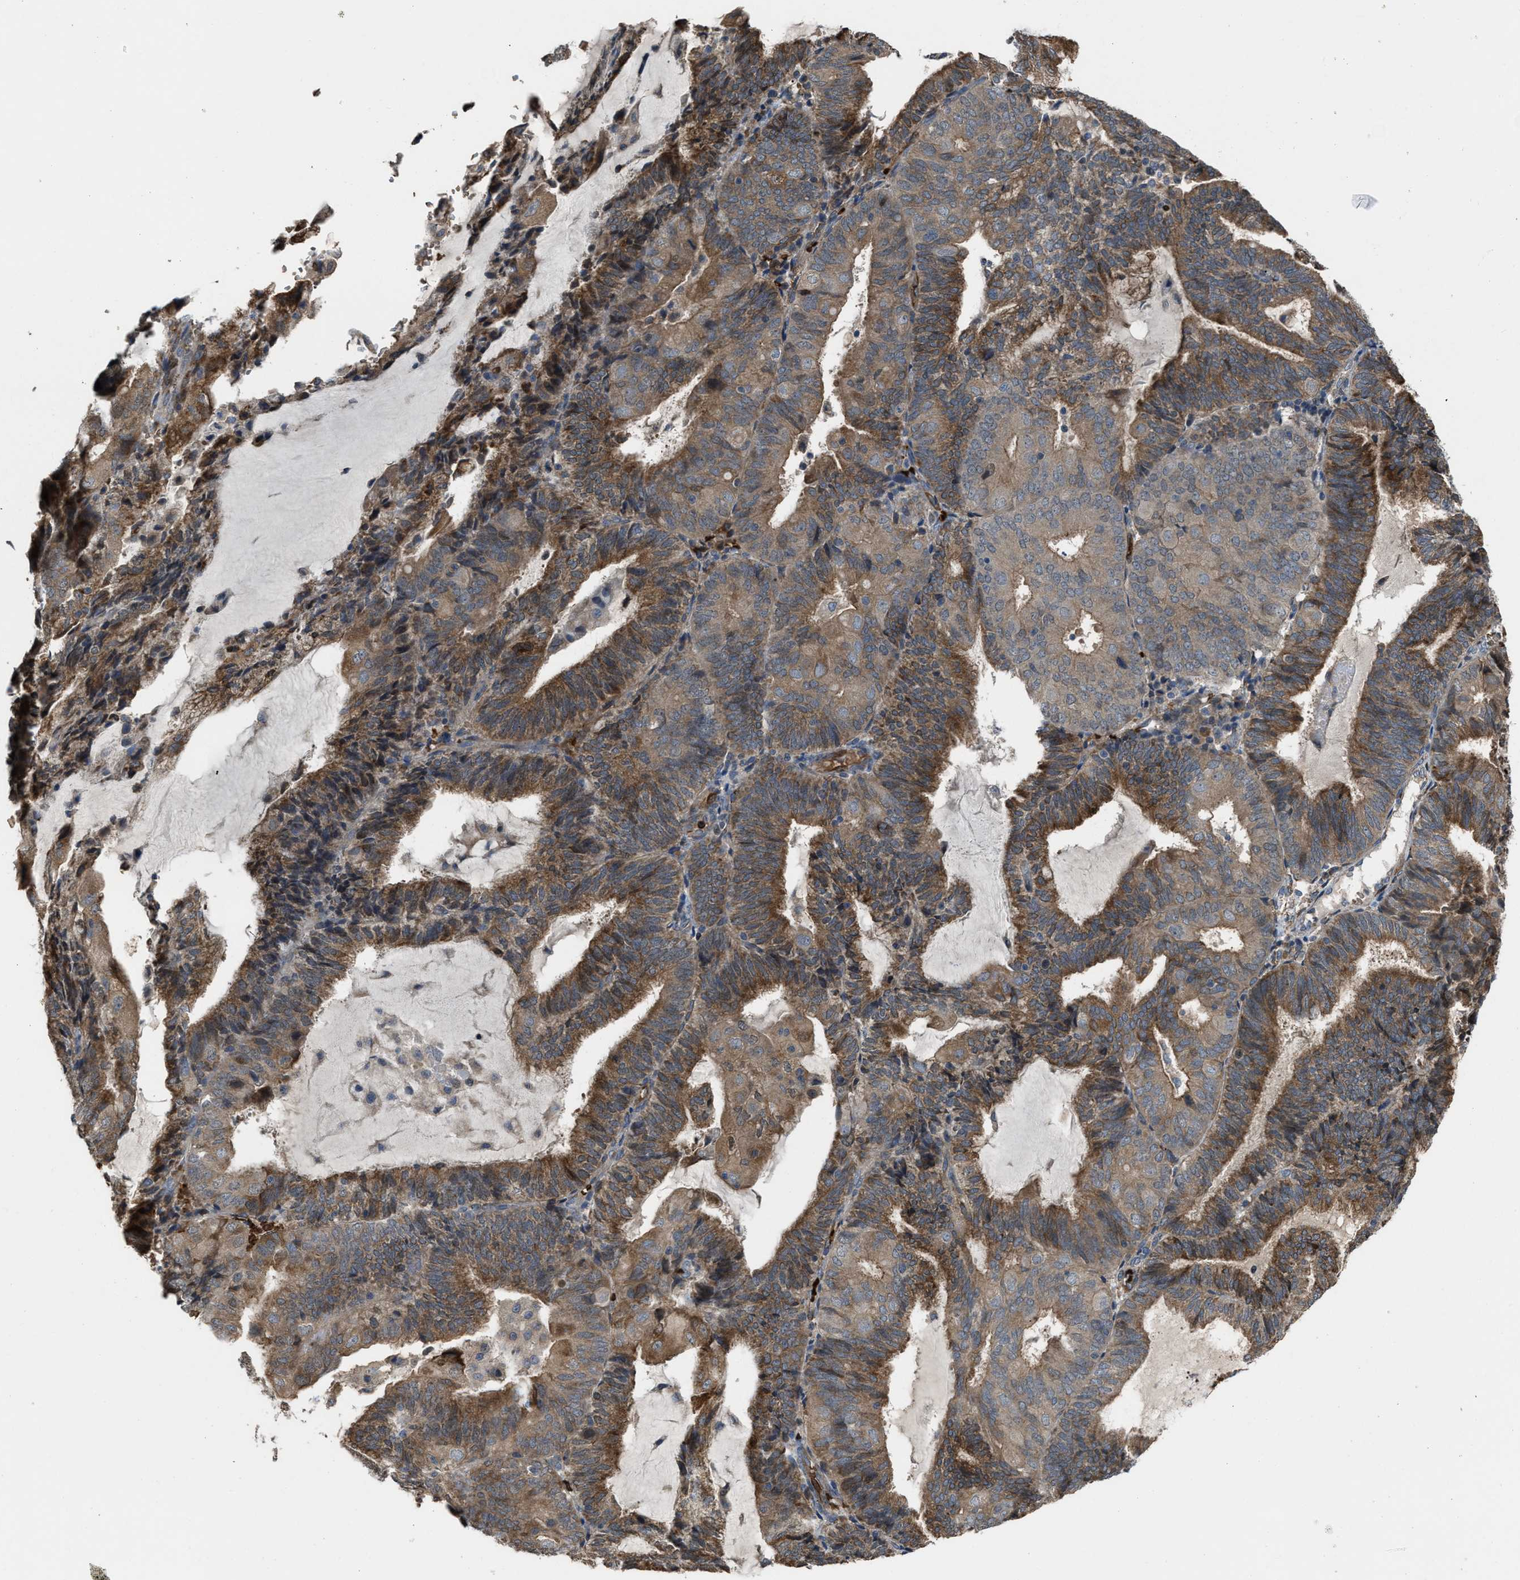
{"staining": {"intensity": "moderate", "quantity": ">75%", "location": "cytoplasmic/membranous"}, "tissue": "endometrial cancer", "cell_type": "Tumor cells", "image_type": "cancer", "snomed": [{"axis": "morphology", "description": "Adenocarcinoma, NOS"}, {"axis": "topography", "description": "Endometrium"}], "caption": "A brown stain shows moderate cytoplasmic/membranous expression of a protein in human endometrial adenocarcinoma tumor cells.", "gene": "SELENOM", "patient": {"sex": "female", "age": 81}}